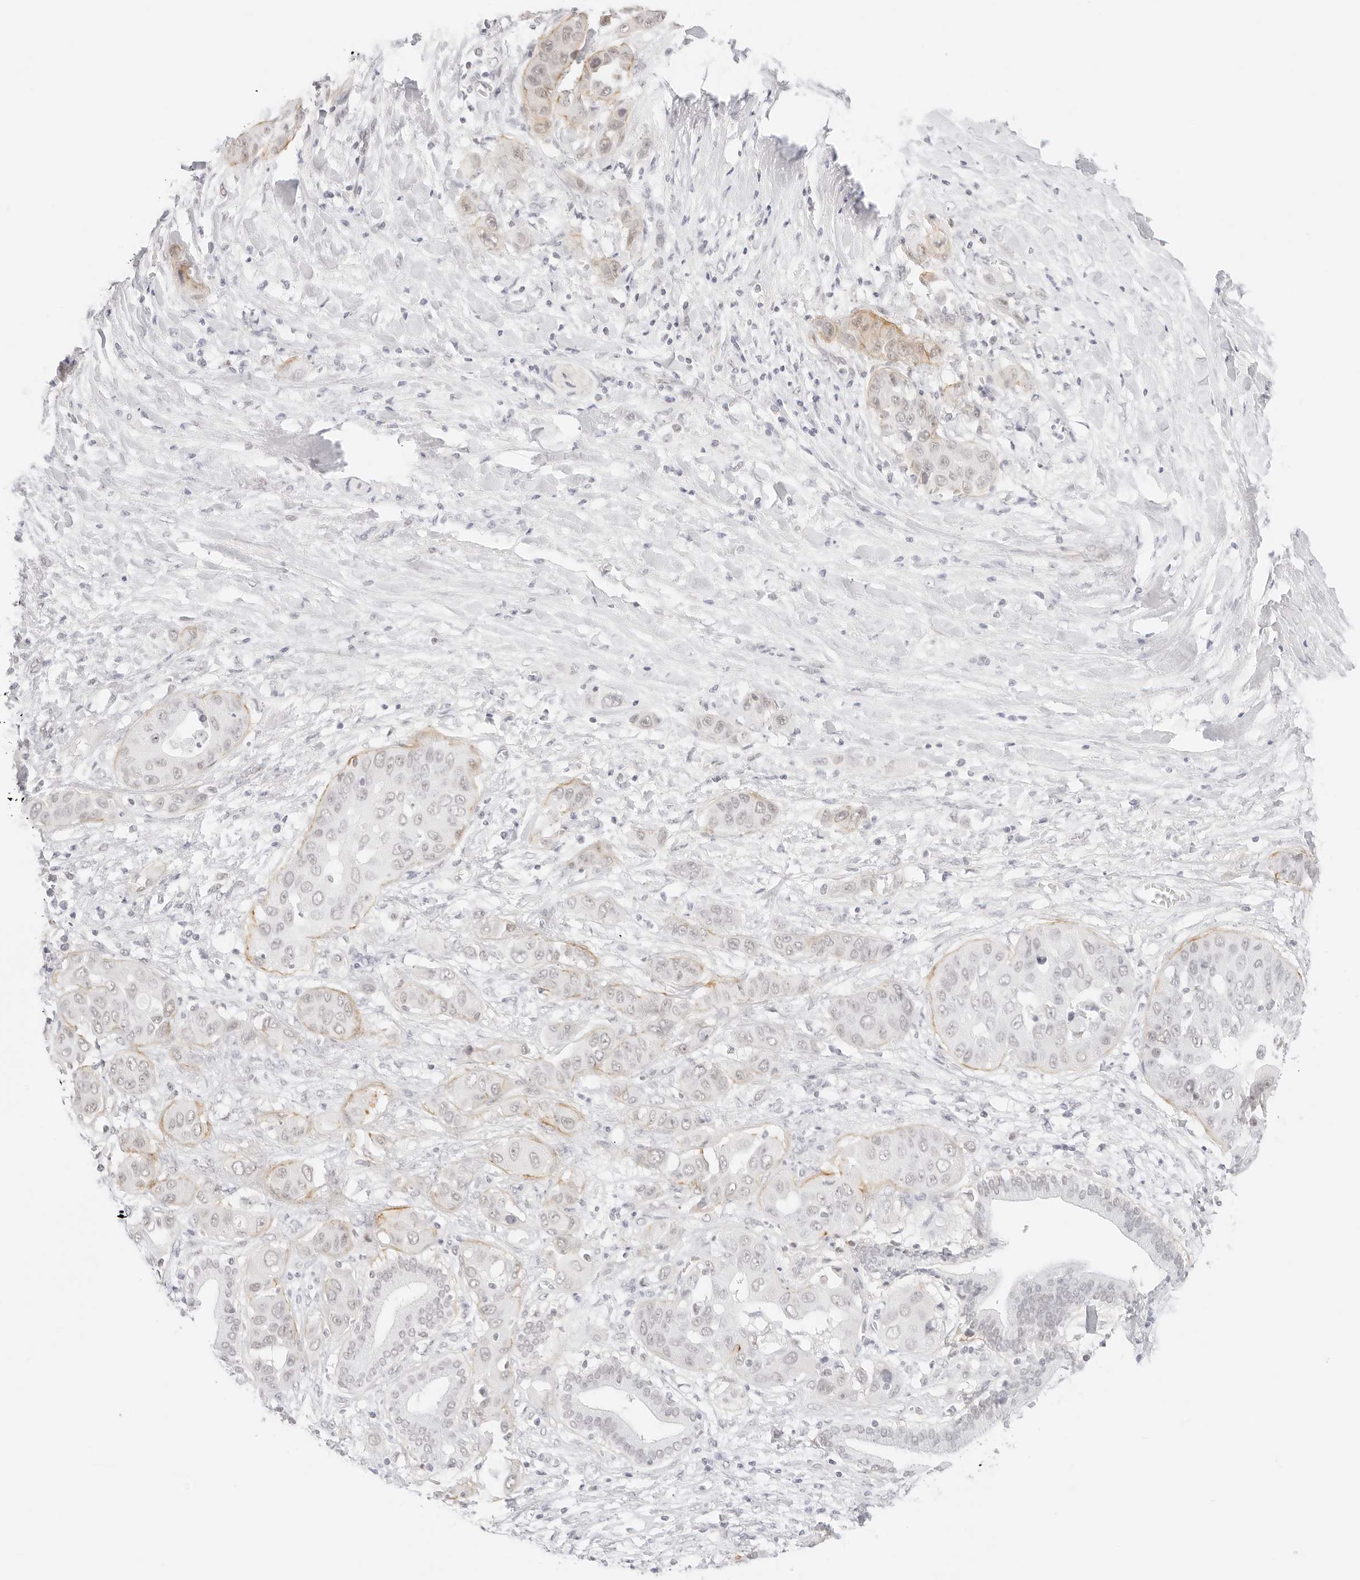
{"staining": {"intensity": "weak", "quantity": "<25%", "location": "cytoplasmic/membranous"}, "tissue": "liver cancer", "cell_type": "Tumor cells", "image_type": "cancer", "snomed": [{"axis": "morphology", "description": "Cholangiocarcinoma"}, {"axis": "topography", "description": "Liver"}], "caption": "High magnification brightfield microscopy of liver cancer stained with DAB (3,3'-diaminobenzidine) (brown) and counterstained with hematoxylin (blue): tumor cells show no significant expression.", "gene": "ITGA6", "patient": {"sex": "female", "age": 52}}